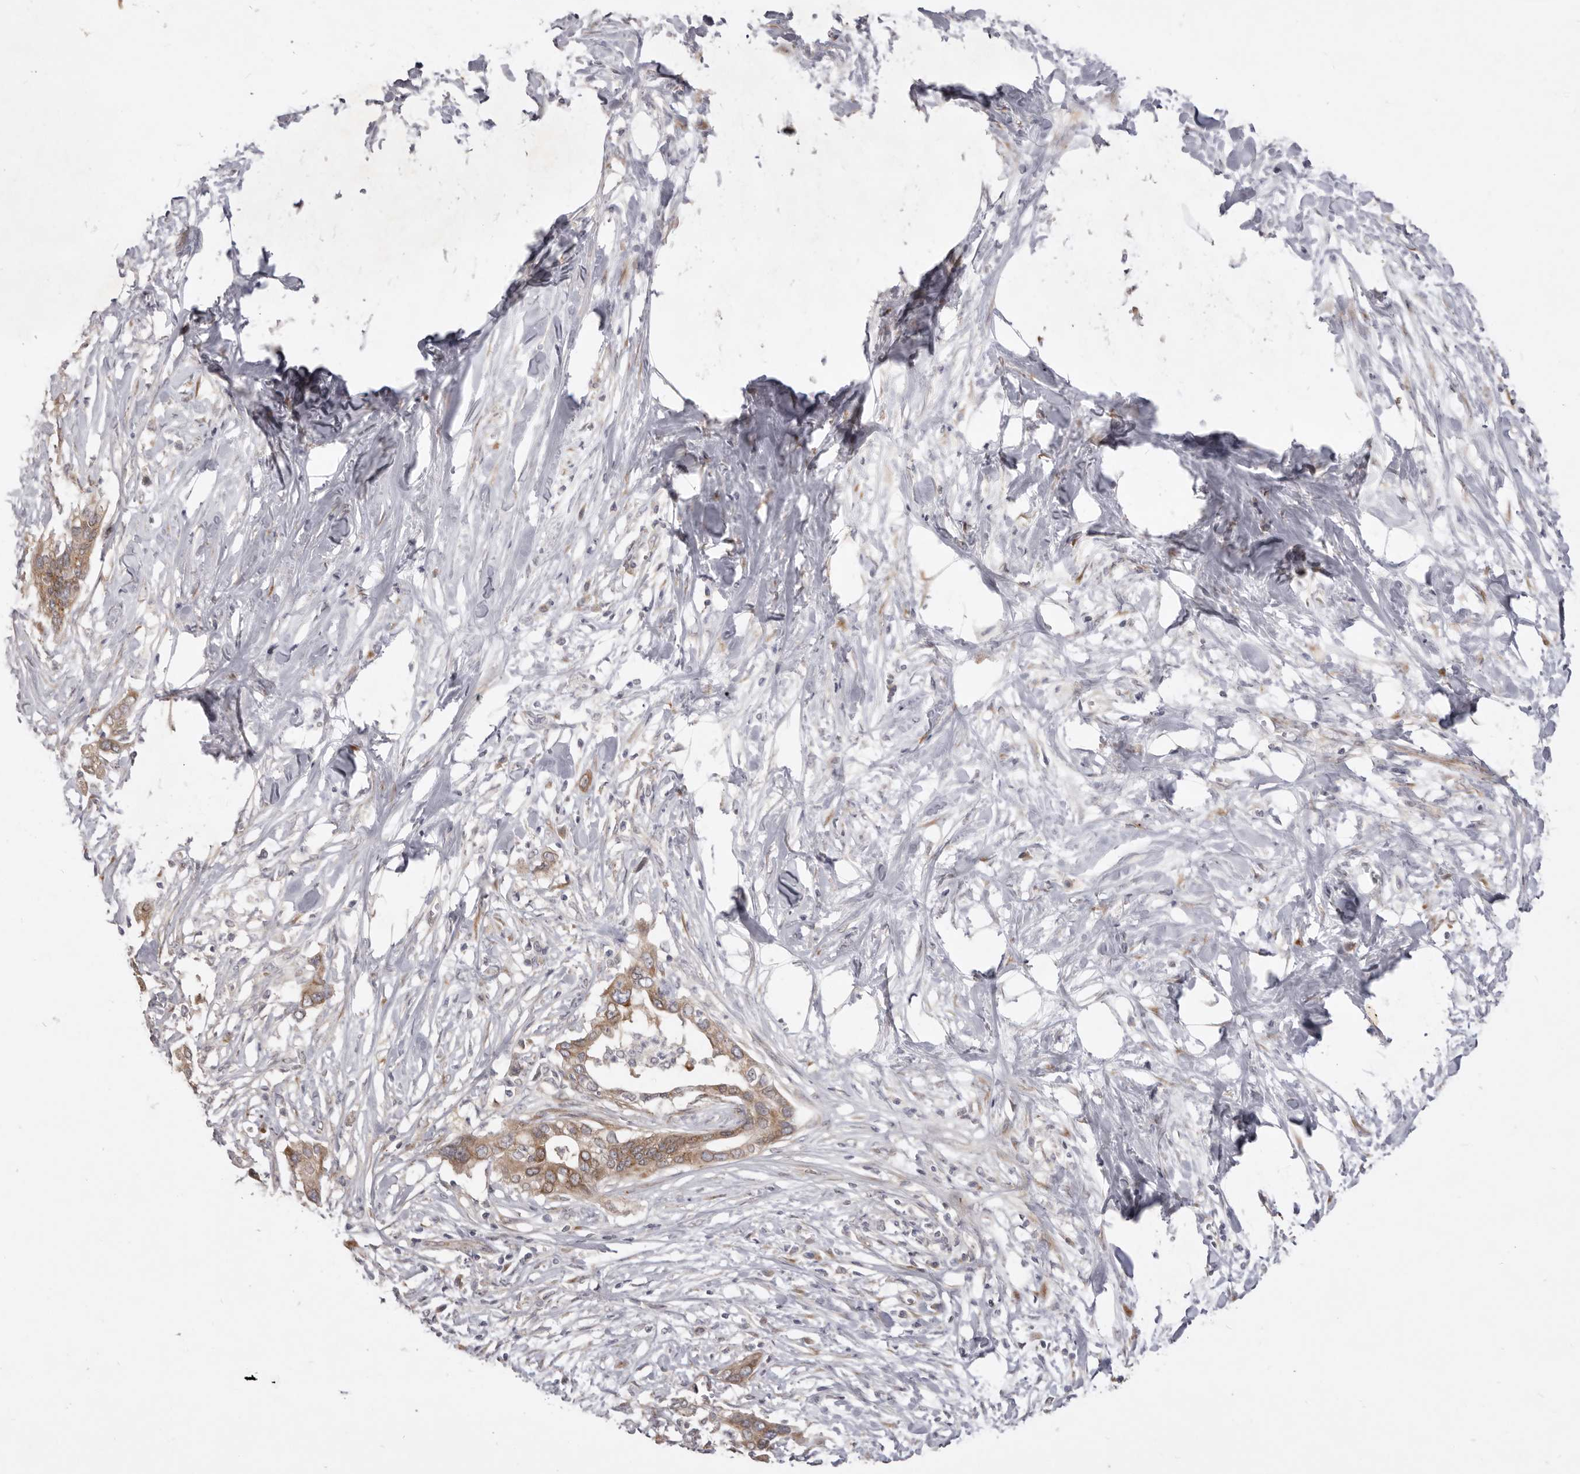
{"staining": {"intensity": "moderate", "quantity": ">75%", "location": "cytoplasmic/membranous"}, "tissue": "pancreatic cancer", "cell_type": "Tumor cells", "image_type": "cancer", "snomed": [{"axis": "morphology", "description": "Normal tissue, NOS"}, {"axis": "morphology", "description": "Adenocarcinoma, NOS"}, {"axis": "topography", "description": "Pancreas"}, {"axis": "topography", "description": "Peripheral nerve tissue"}], "caption": "High-power microscopy captured an immunohistochemistry photomicrograph of pancreatic adenocarcinoma, revealing moderate cytoplasmic/membranous expression in approximately >75% of tumor cells.", "gene": "TBC1D8B", "patient": {"sex": "male", "age": 59}}